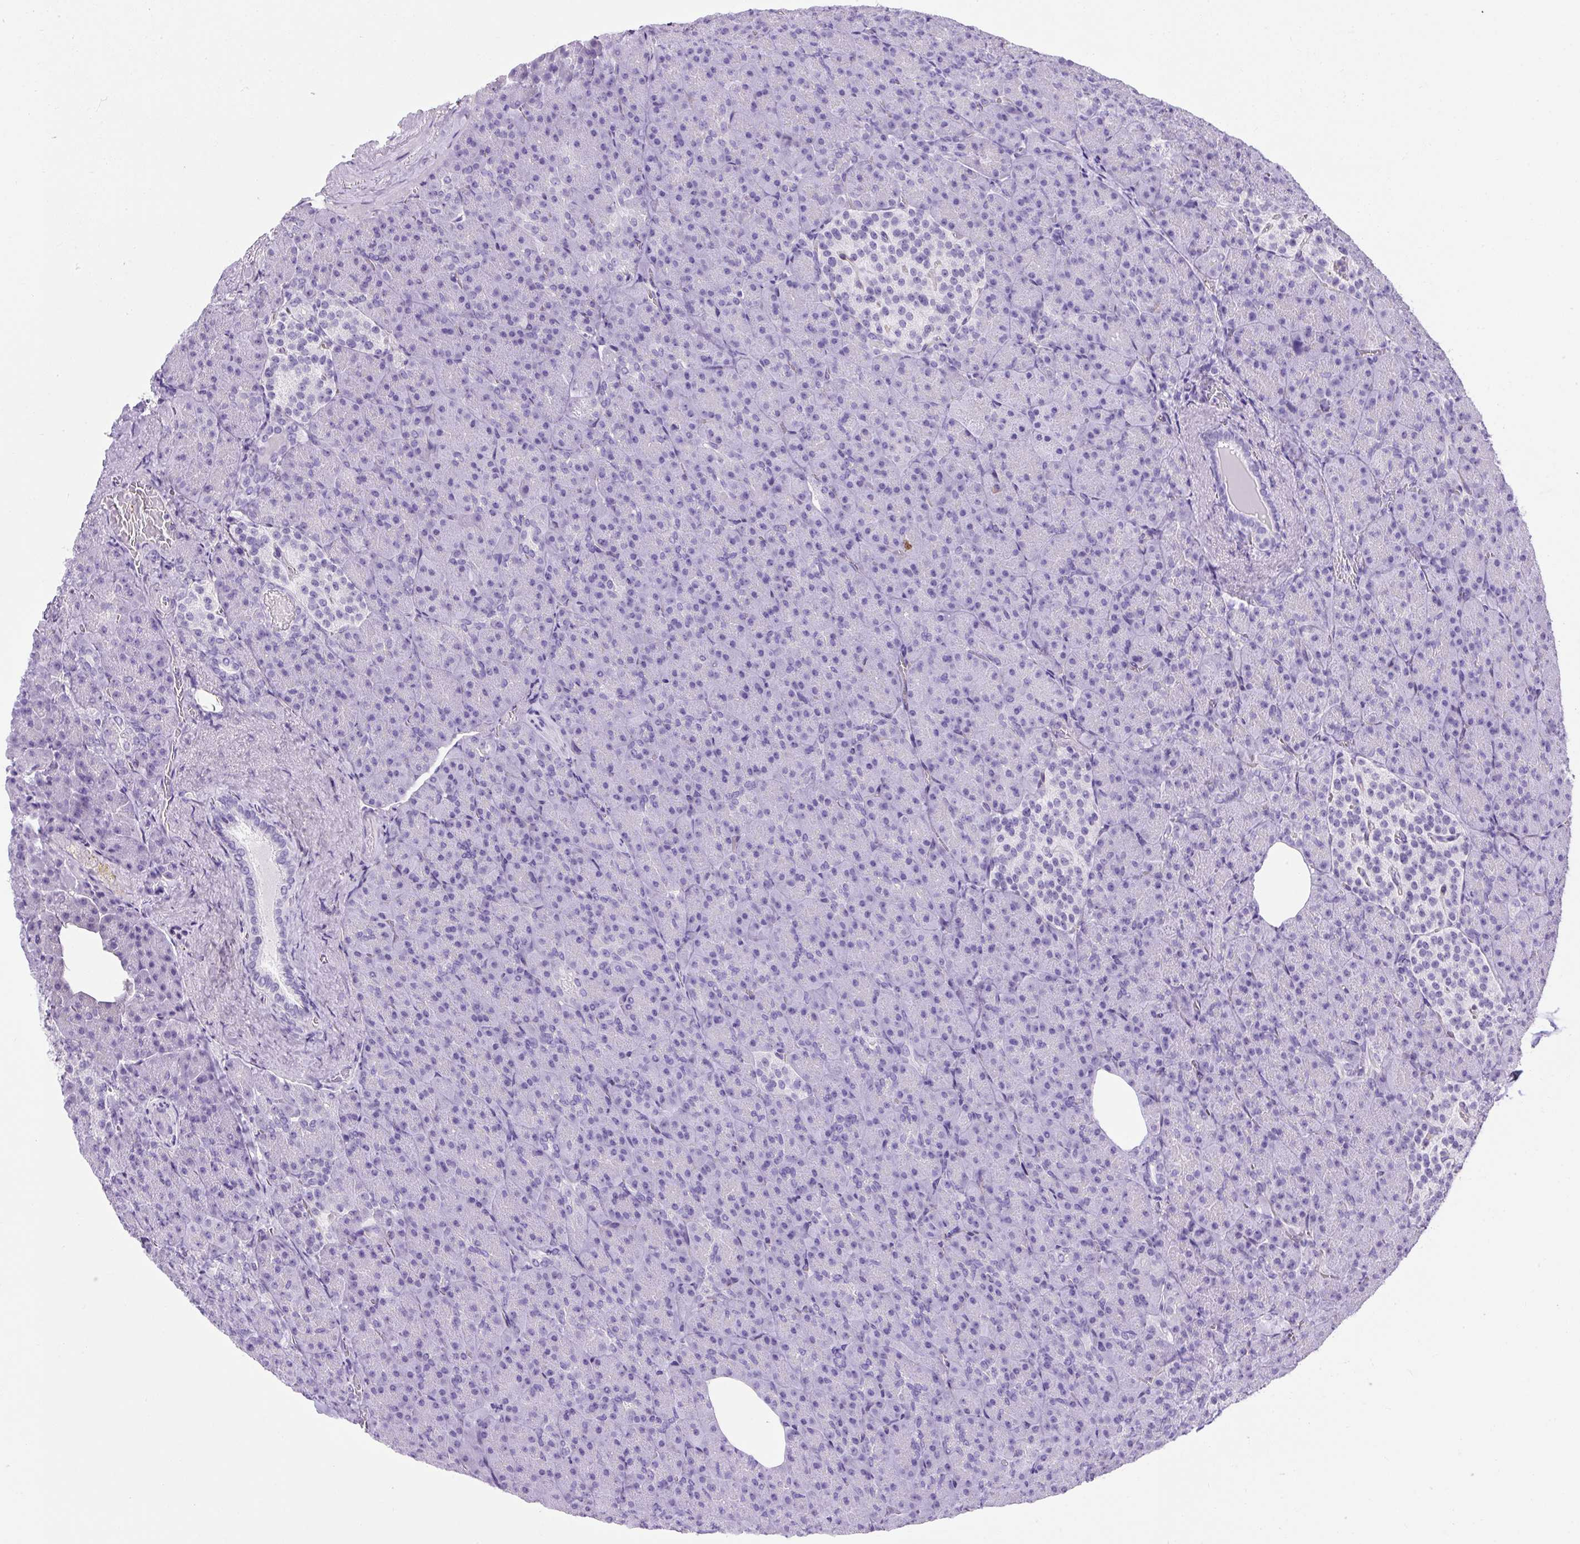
{"staining": {"intensity": "negative", "quantity": "none", "location": "none"}, "tissue": "pancreas", "cell_type": "Exocrine glandular cells", "image_type": "normal", "snomed": [{"axis": "morphology", "description": "Normal tissue, NOS"}, {"axis": "topography", "description": "Pancreas"}], "caption": "Immunohistochemistry of unremarkable pancreas shows no staining in exocrine glandular cells. The staining was performed using DAB to visualize the protein expression in brown, while the nuclei were stained in blue with hematoxylin (Magnification: 20x).", "gene": "KRT12", "patient": {"sex": "female", "age": 74}}